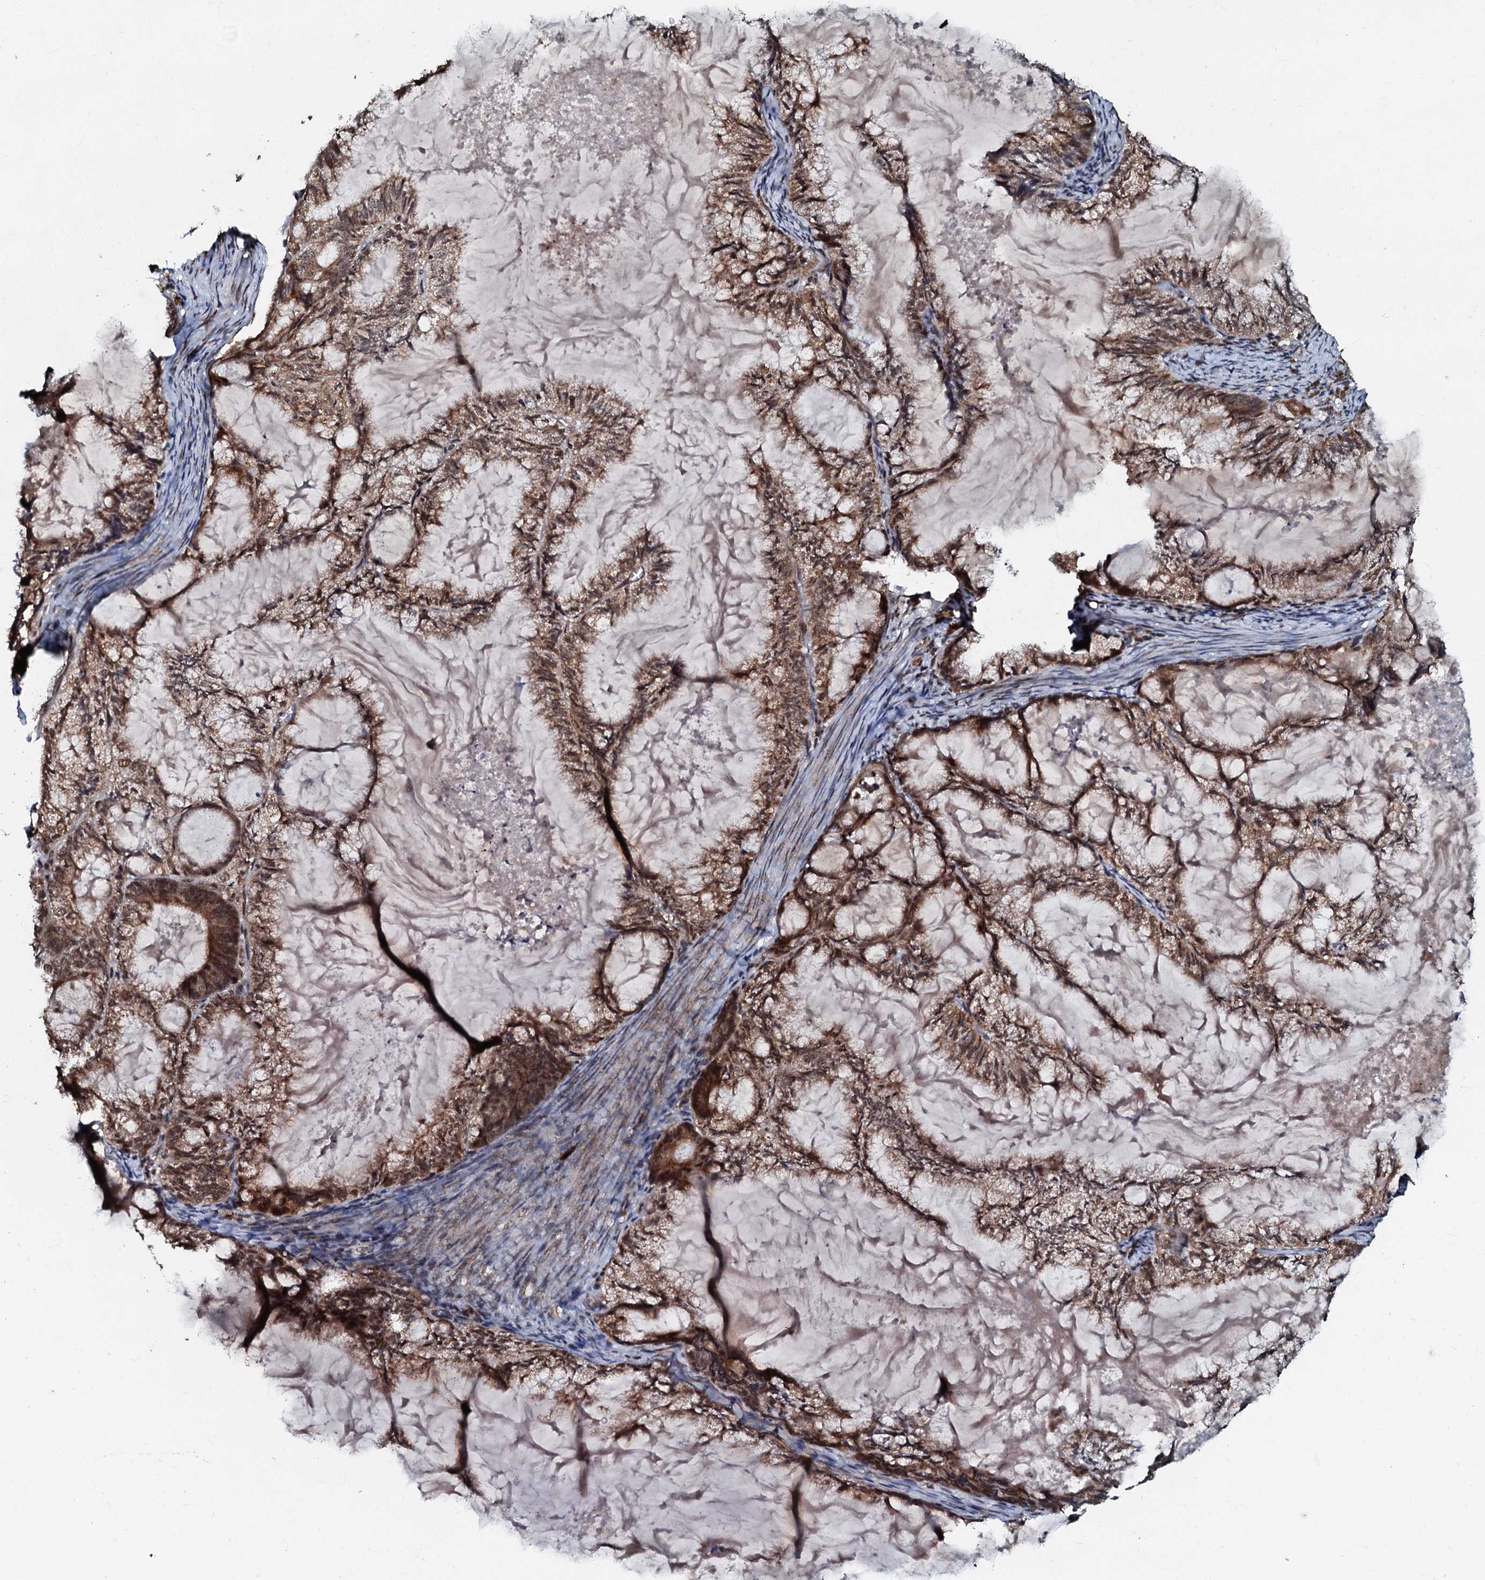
{"staining": {"intensity": "moderate", "quantity": ">75%", "location": "cytoplasmic/membranous,nuclear"}, "tissue": "endometrial cancer", "cell_type": "Tumor cells", "image_type": "cancer", "snomed": [{"axis": "morphology", "description": "Adenocarcinoma, NOS"}, {"axis": "topography", "description": "Endometrium"}], "caption": "Protein staining by immunohistochemistry (IHC) demonstrates moderate cytoplasmic/membranous and nuclear expression in approximately >75% of tumor cells in endometrial adenocarcinoma.", "gene": "C18orf32", "patient": {"sex": "female", "age": 86}}